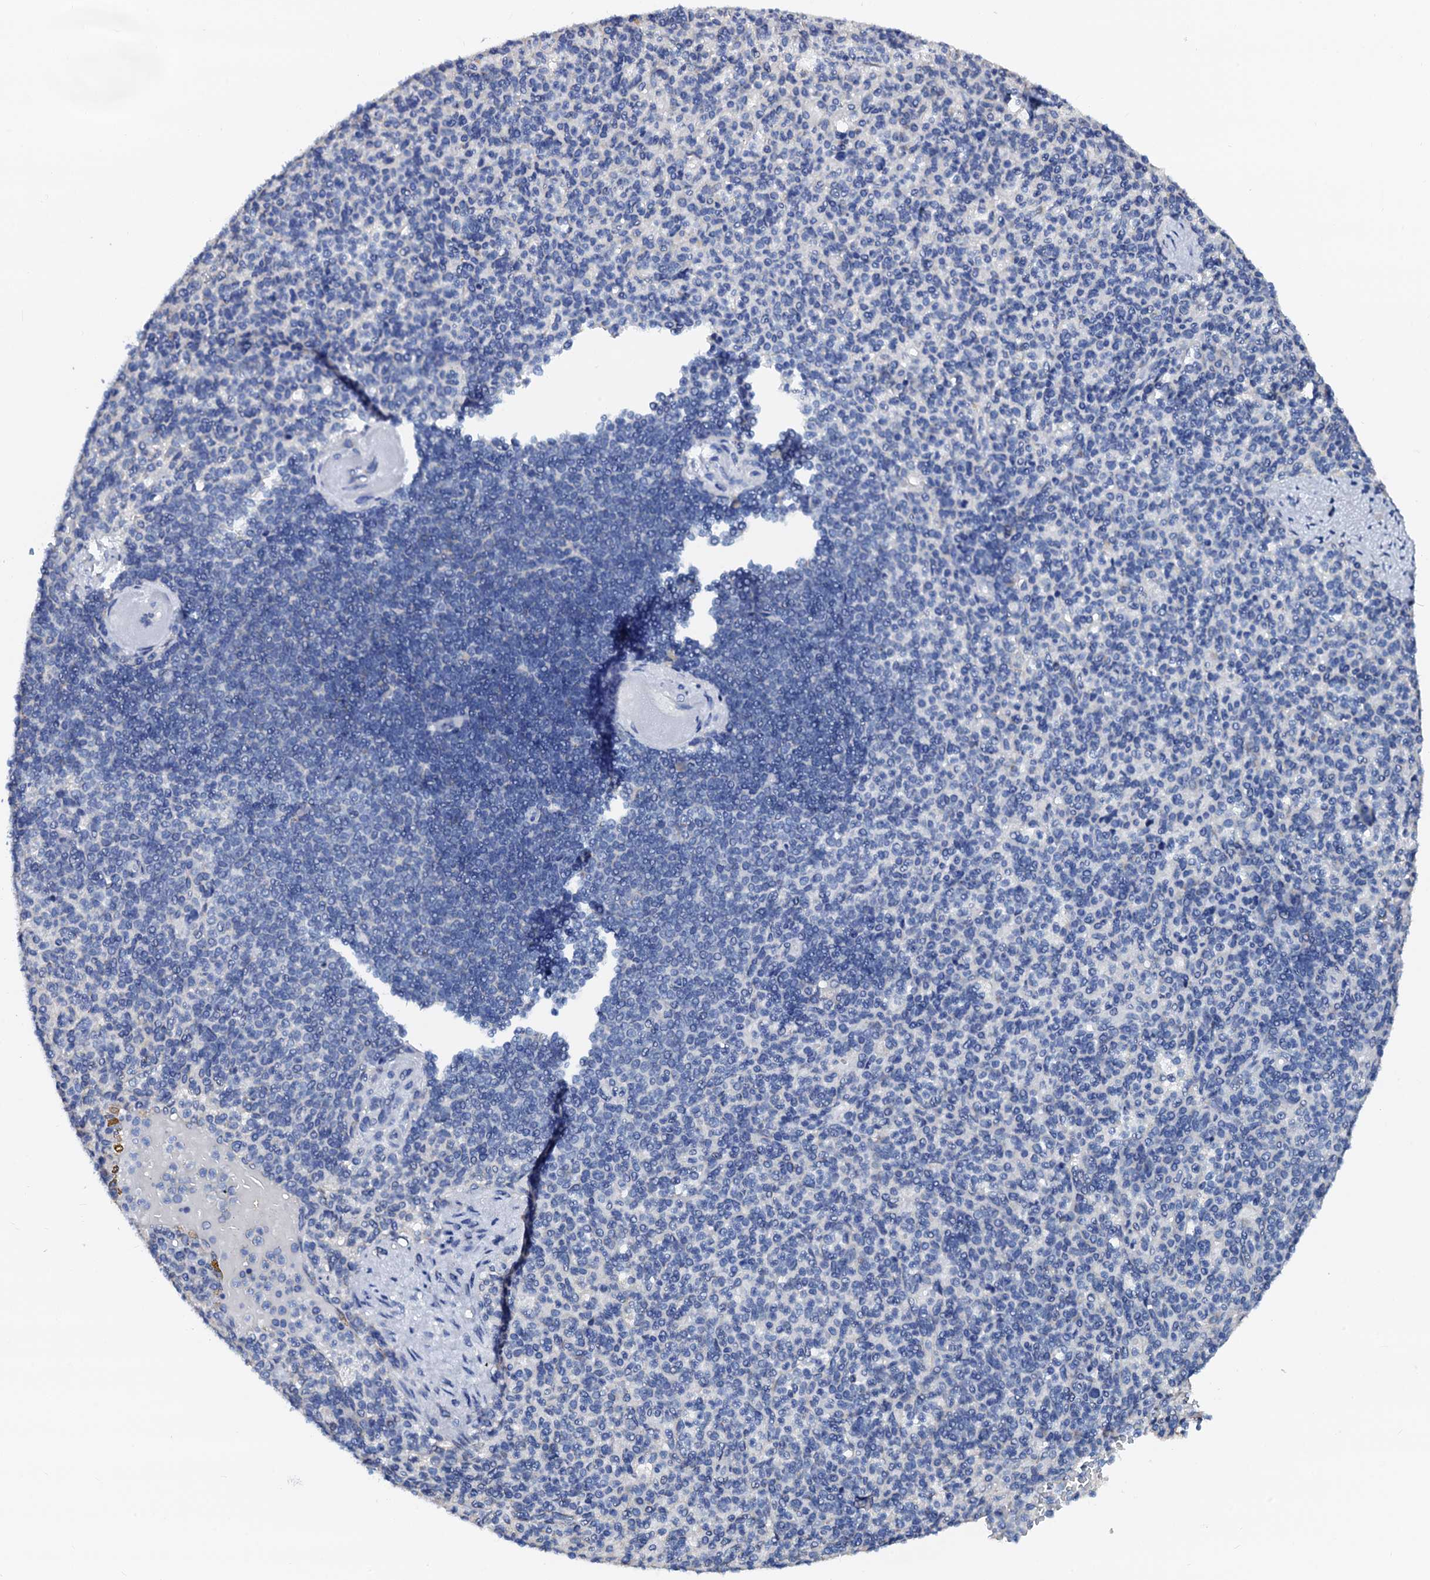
{"staining": {"intensity": "negative", "quantity": "none", "location": "none"}, "tissue": "spleen", "cell_type": "Cells in red pulp", "image_type": "normal", "snomed": [{"axis": "morphology", "description": "Normal tissue, NOS"}, {"axis": "topography", "description": "Spleen"}], "caption": "There is no significant staining in cells in red pulp of spleen. (Brightfield microscopy of DAB (3,3'-diaminobenzidine) immunohistochemistry (IHC) at high magnification).", "gene": "AKAP3", "patient": {"sex": "female", "age": 74}}